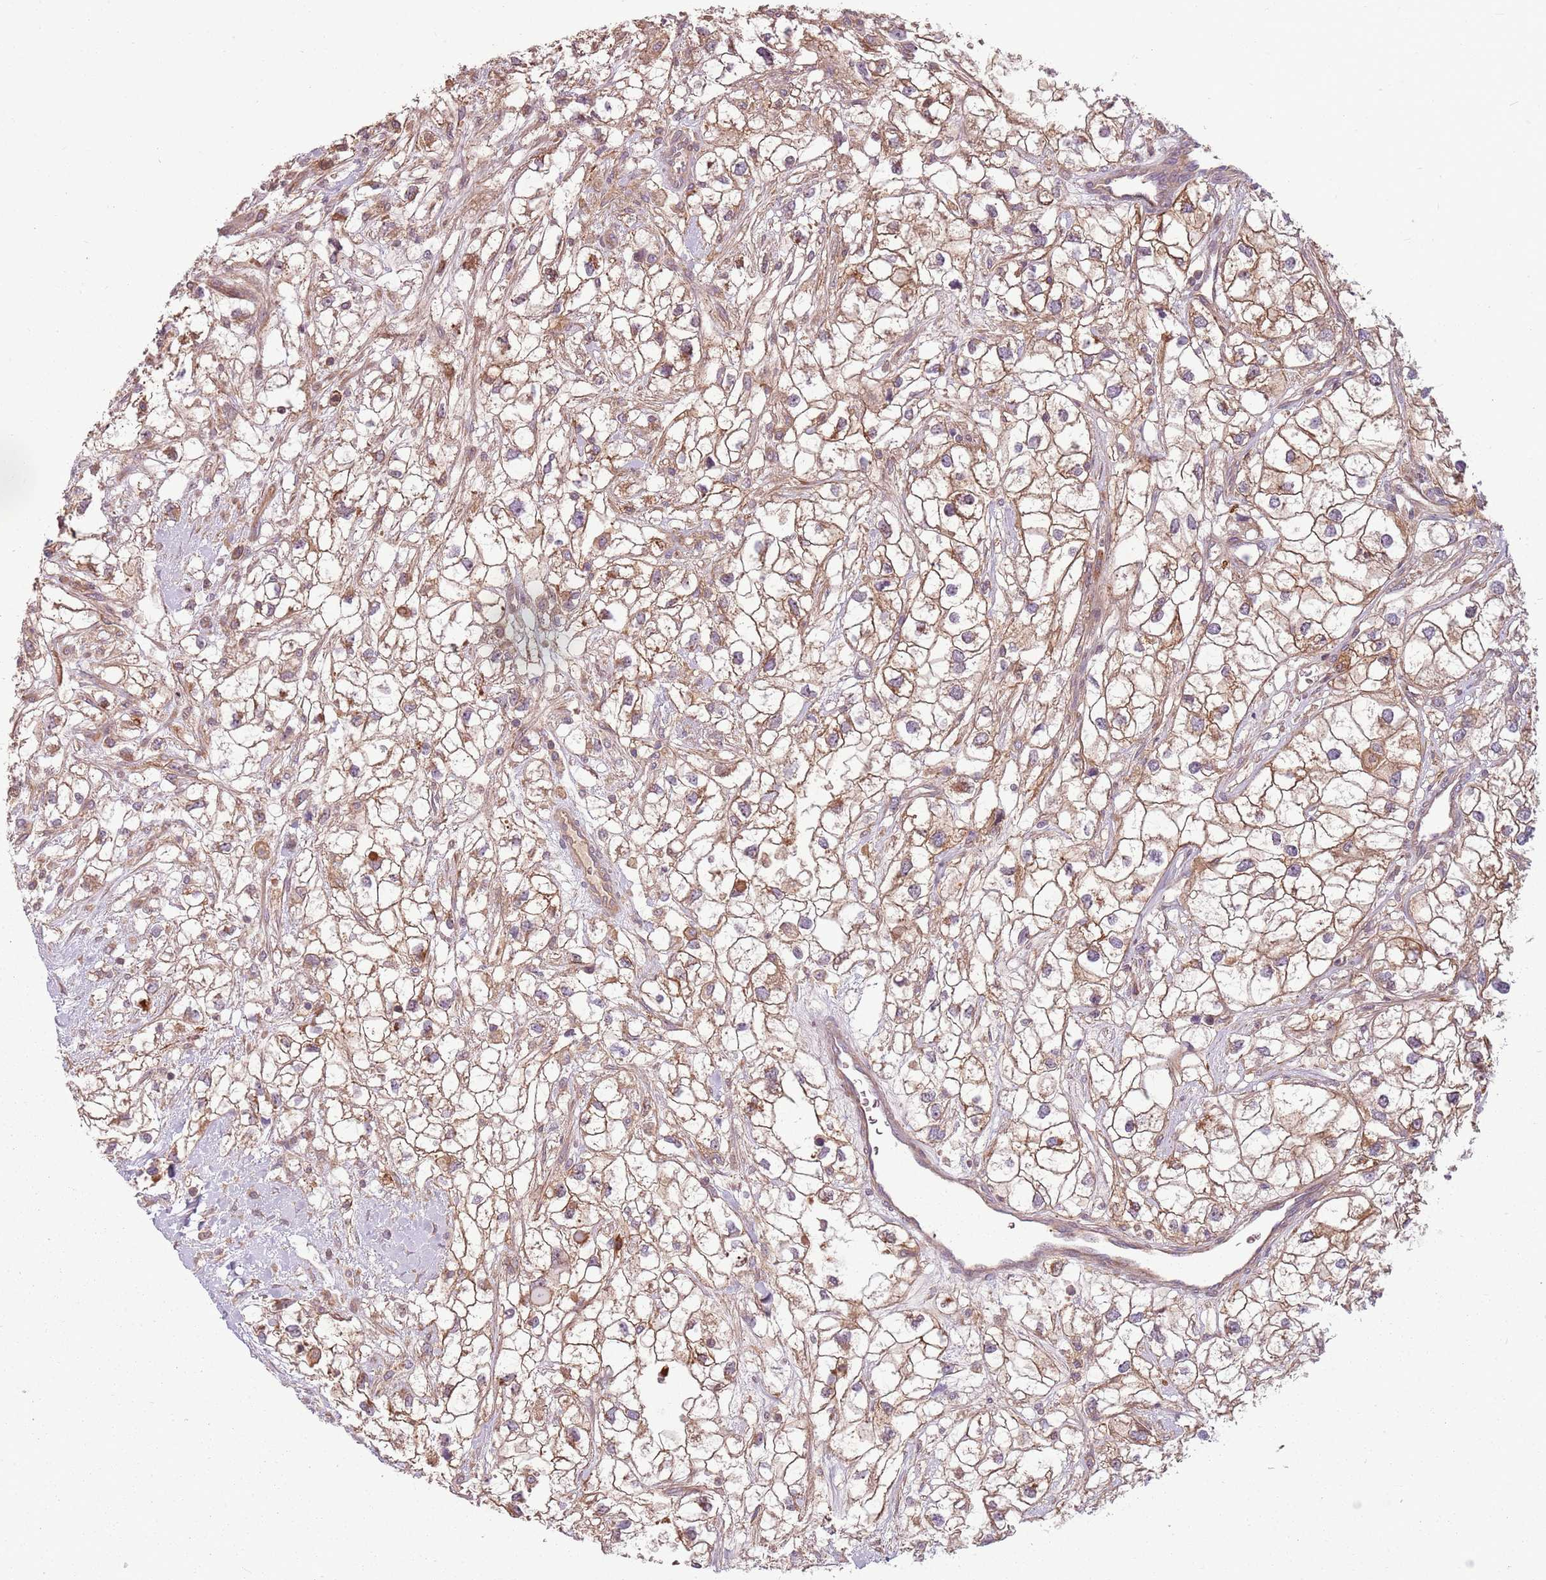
{"staining": {"intensity": "moderate", "quantity": ">75%", "location": "cytoplasmic/membranous"}, "tissue": "renal cancer", "cell_type": "Tumor cells", "image_type": "cancer", "snomed": [{"axis": "morphology", "description": "Adenocarcinoma, NOS"}, {"axis": "topography", "description": "Kidney"}], "caption": "Tumor cells demonstrate medium levels of moderate cytoplasmic/membranous staining in approximately >75% of cells in human adenocarcinoma (renal).", "gene": "RPL21", "patient": {"sex": "male", "age": 59}}